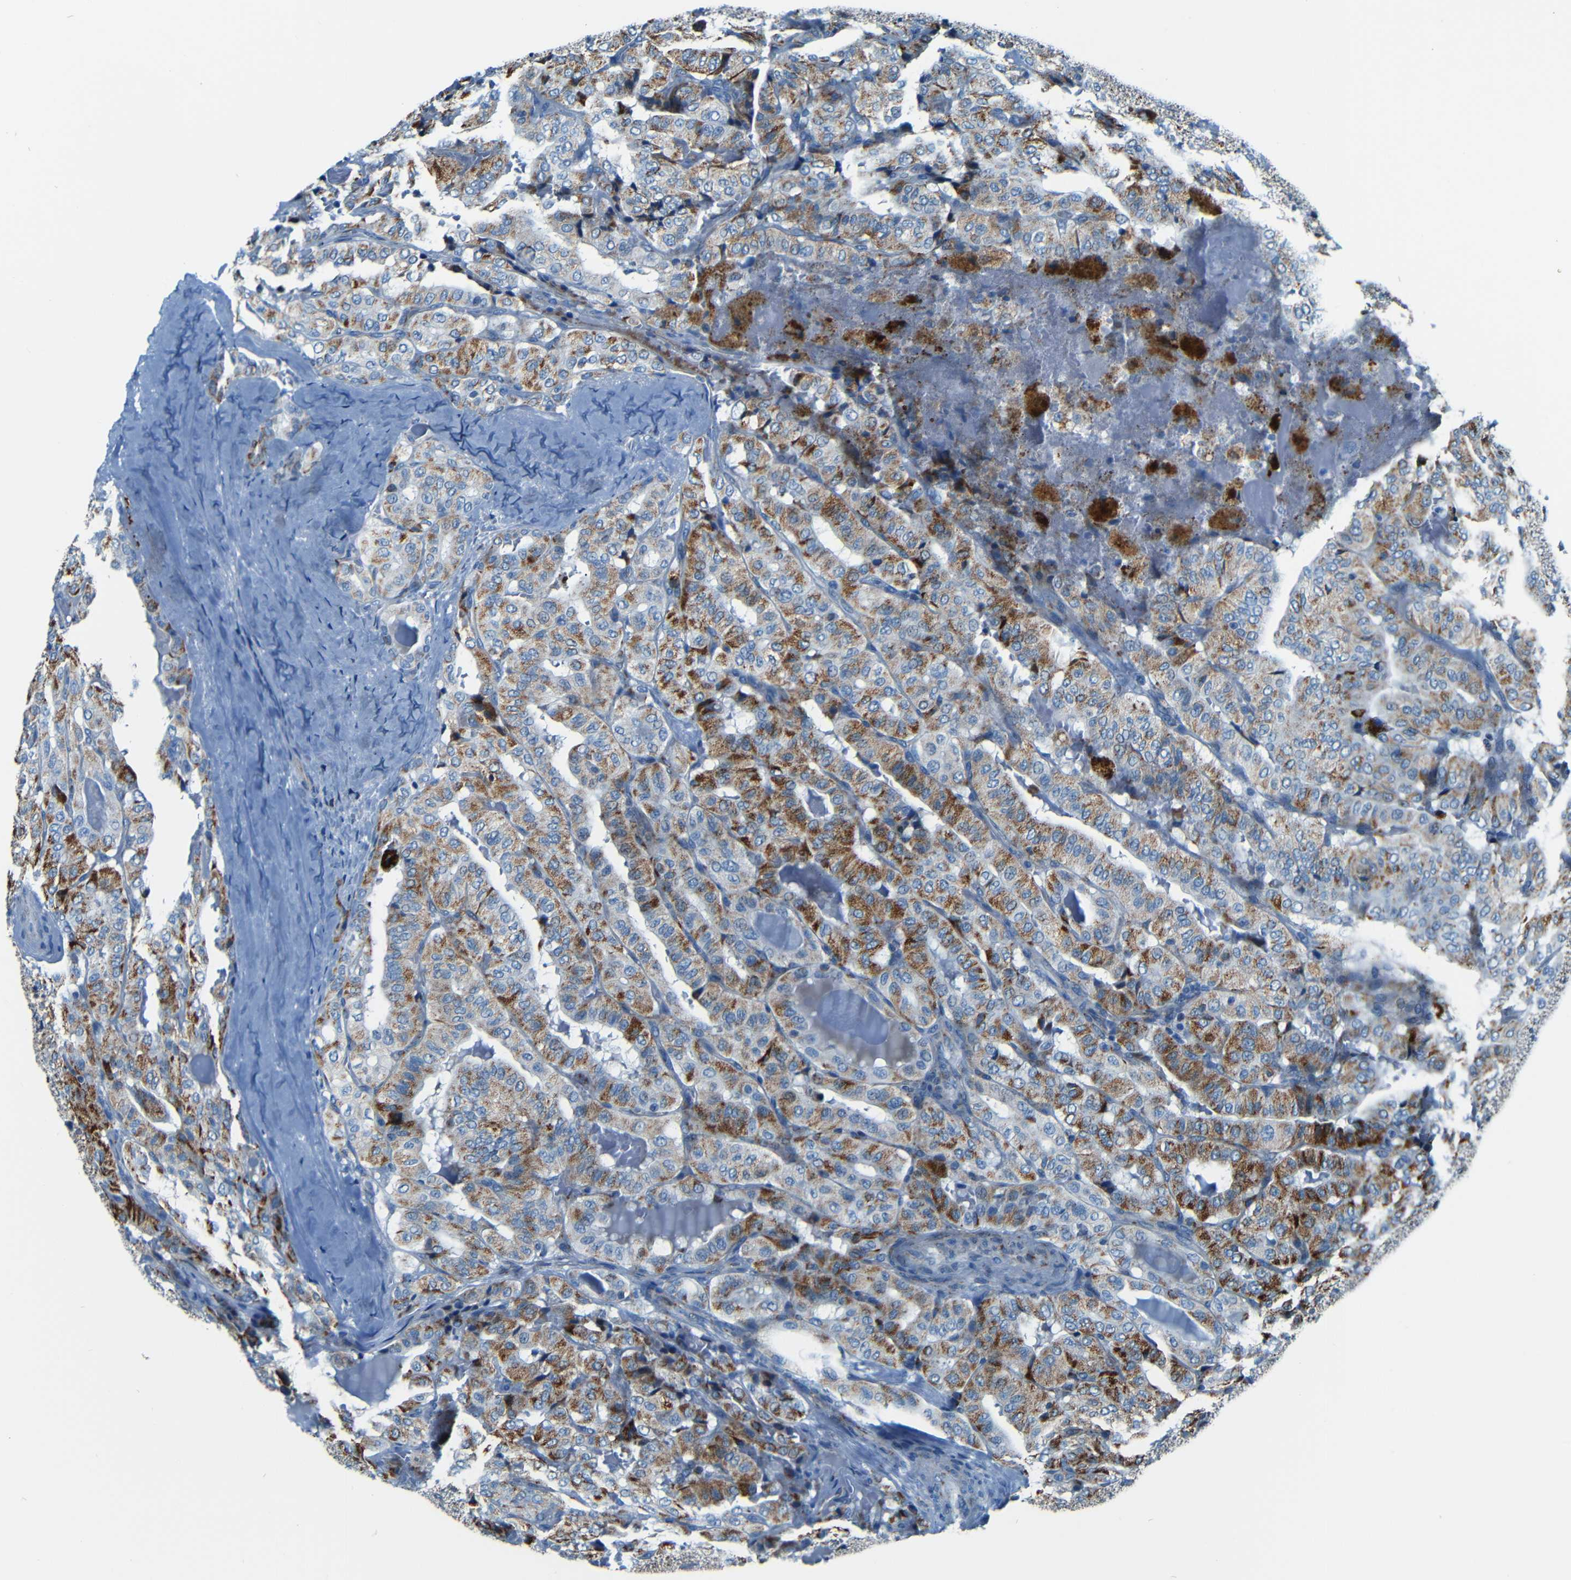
{"staining": {"intensity": "moderate", "quantity": "25%-75%", "location": "cytoplasmic/membranous"}, "tissue": "thyroid cancer", "cell_type": "Tumor cells", "image_type": "cancer", "snomed": [{"axis": "morphology", "description": "Papillary adenocarcinoma, NOS"}, {"axis": "topography", "description": "Thyroid gland"}], "caption": "DAB (3,3'-diaminobenzidine) immunohistochemical staining of human papillary adenocarcinoma (thyroid) demonstrates moderate cytoplasmic/membranous protein expression in about 25%-75% of tumor cells.", "gene": "WSCD2", "patient": {"sex": "male", "age": 77}}